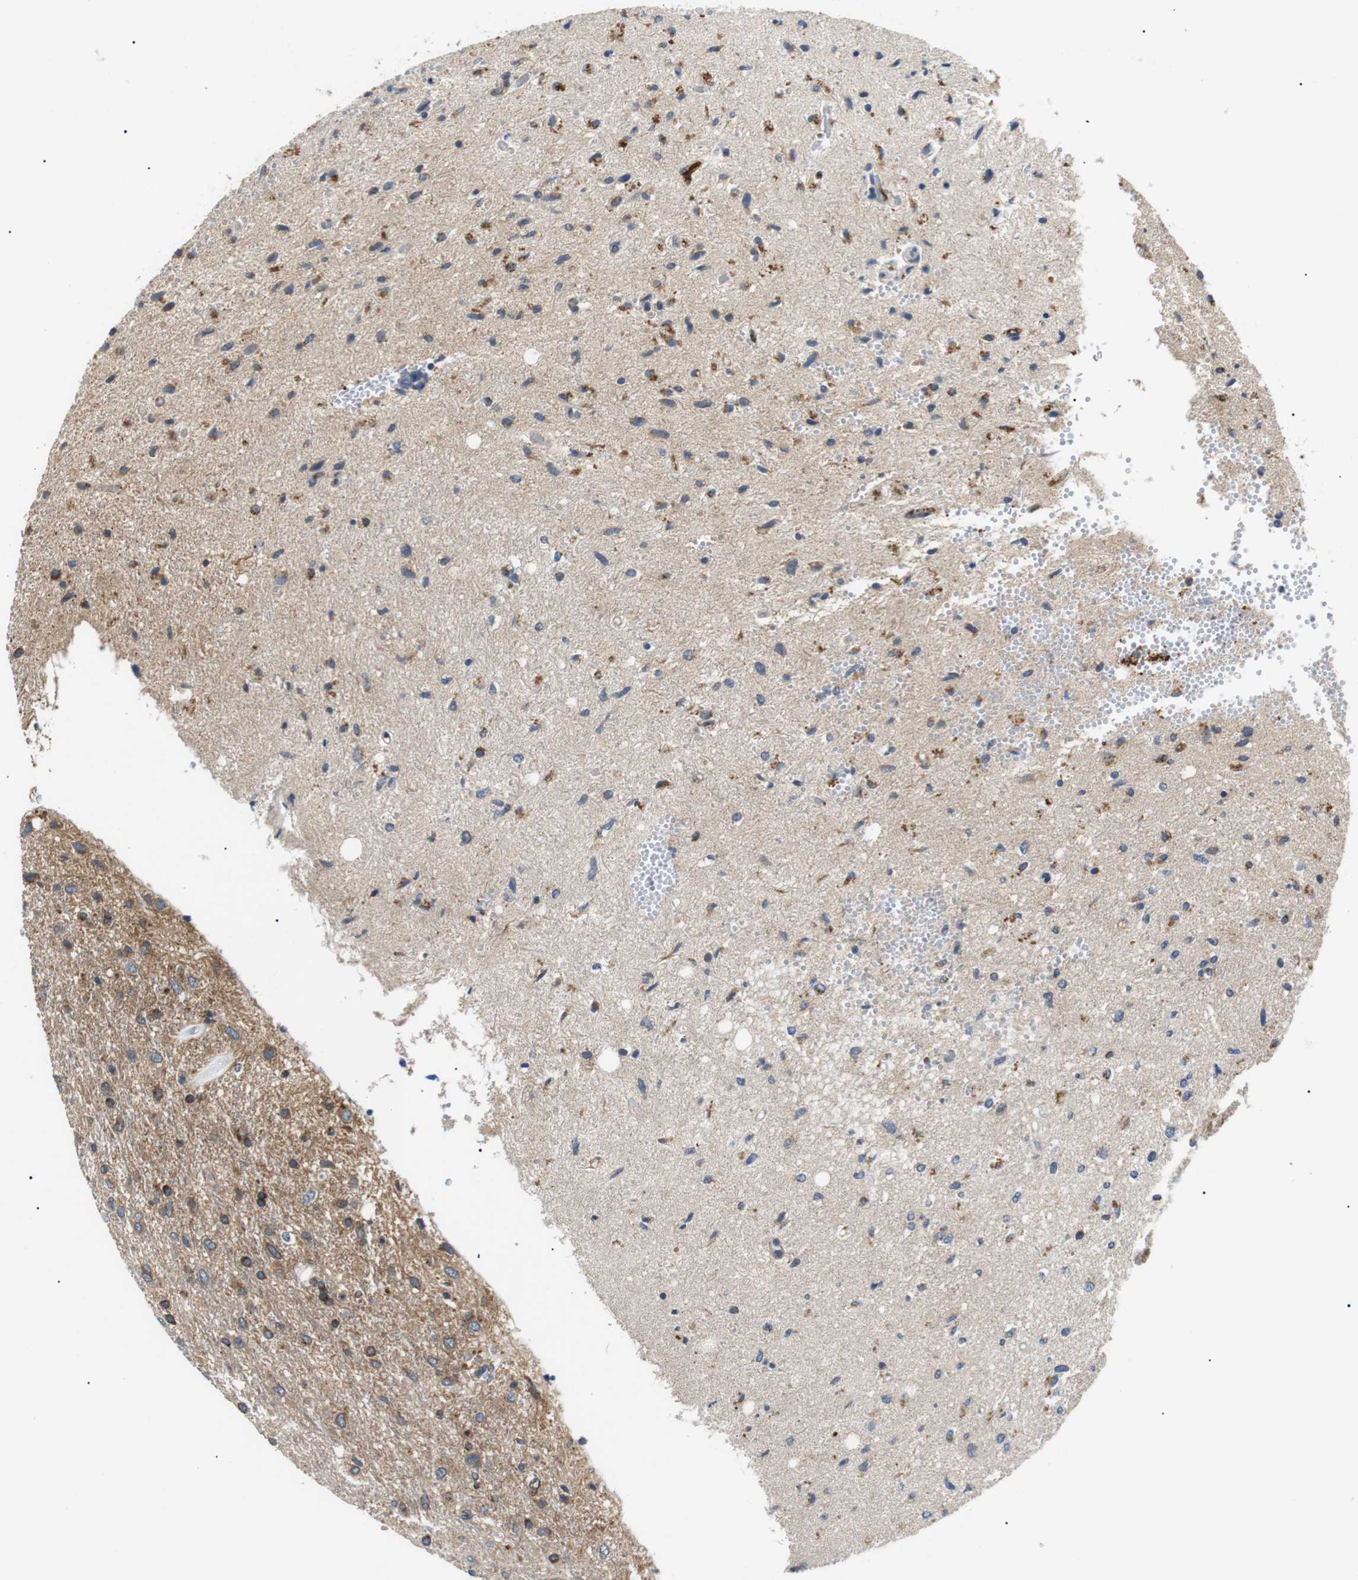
{"staining": {"intensity": "moderate", "quantity": "25%-75%", "location": "cytoplasmic/membranous"}, "tissue": "glioma", "cell_type": "Tumor cells", "image_type": "cancer", "snomed": [{"axis": "morphology", "description": "Glioma, malignant, Low grade"}, {"axis": "topography", "description": "Brain"}], "caption": "Protein positivity by immunohistochemistry (IHC) reveals moderate cytoplasmic/membranous staining in approximately 25%-75% of tumor cells in glioma. (DAB (3,3'-diaminobenzidine) = brown stain, brightfield microscopy at high magnification).", "gene": "DIPK1A", "patient": {"sex": "male", "age": 77}}